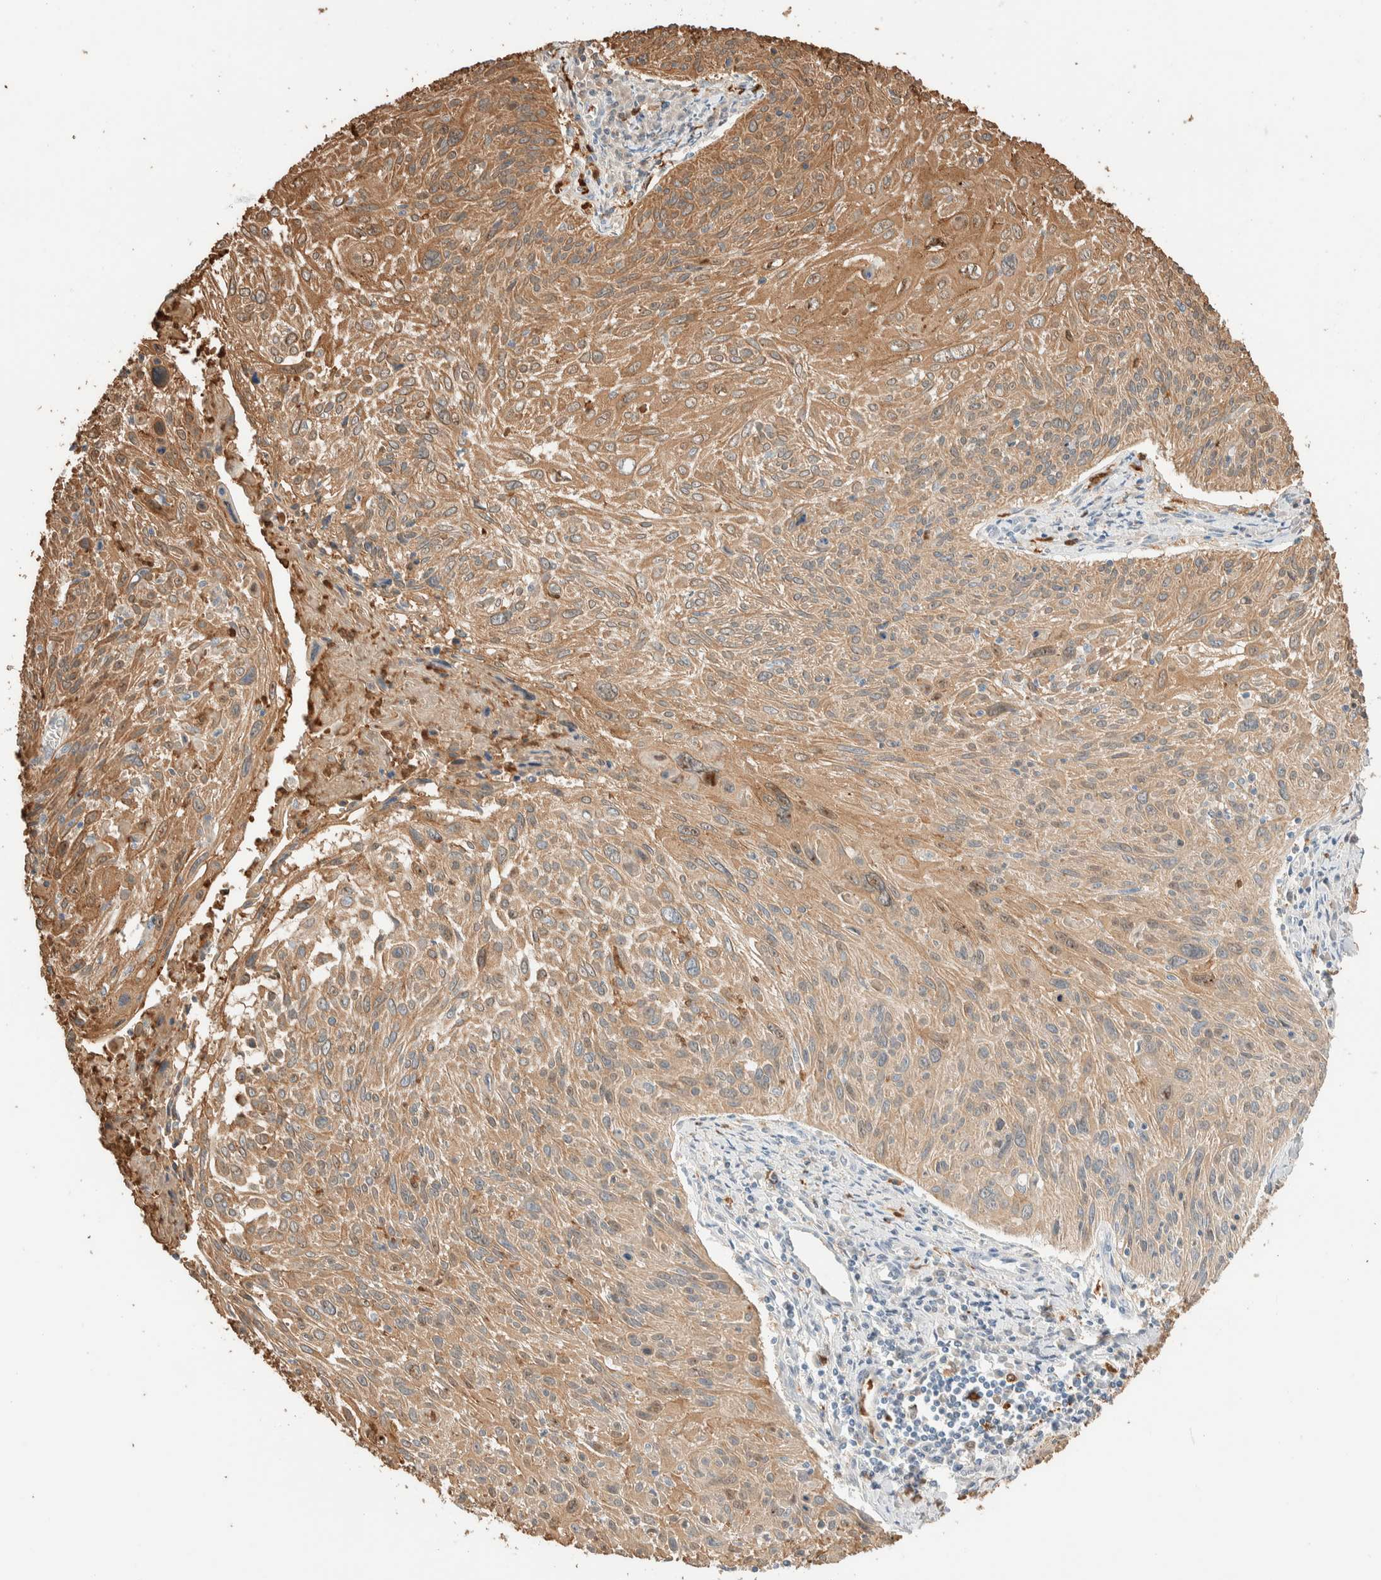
{"staining": {"intensity": "moderate", "quantity": ">75%", "location": "cytoplasmic/membranous,nuclear"}, "tissue": "cervical cancer", "cell_type": "Tumor cells", "image_type": "cancer", "snomed": [{"axis": "morphology", "description": "Squamous cell carcinoma, NOS"}, {"axis": "topography", "description": "Cervix"}], "caption": "A brown stain shows moderate cytoplasmic/membranous and nuclear staining of a protein in cervical cancer tumor cells. (Stains: DAB (3,3'-diaminobenzidine) in brown, nuclei in blue, Microscopy: brightfield microscopy at high magnification).", "gene": "SETD4", "patient": {"sex": "female", "age": 51}}